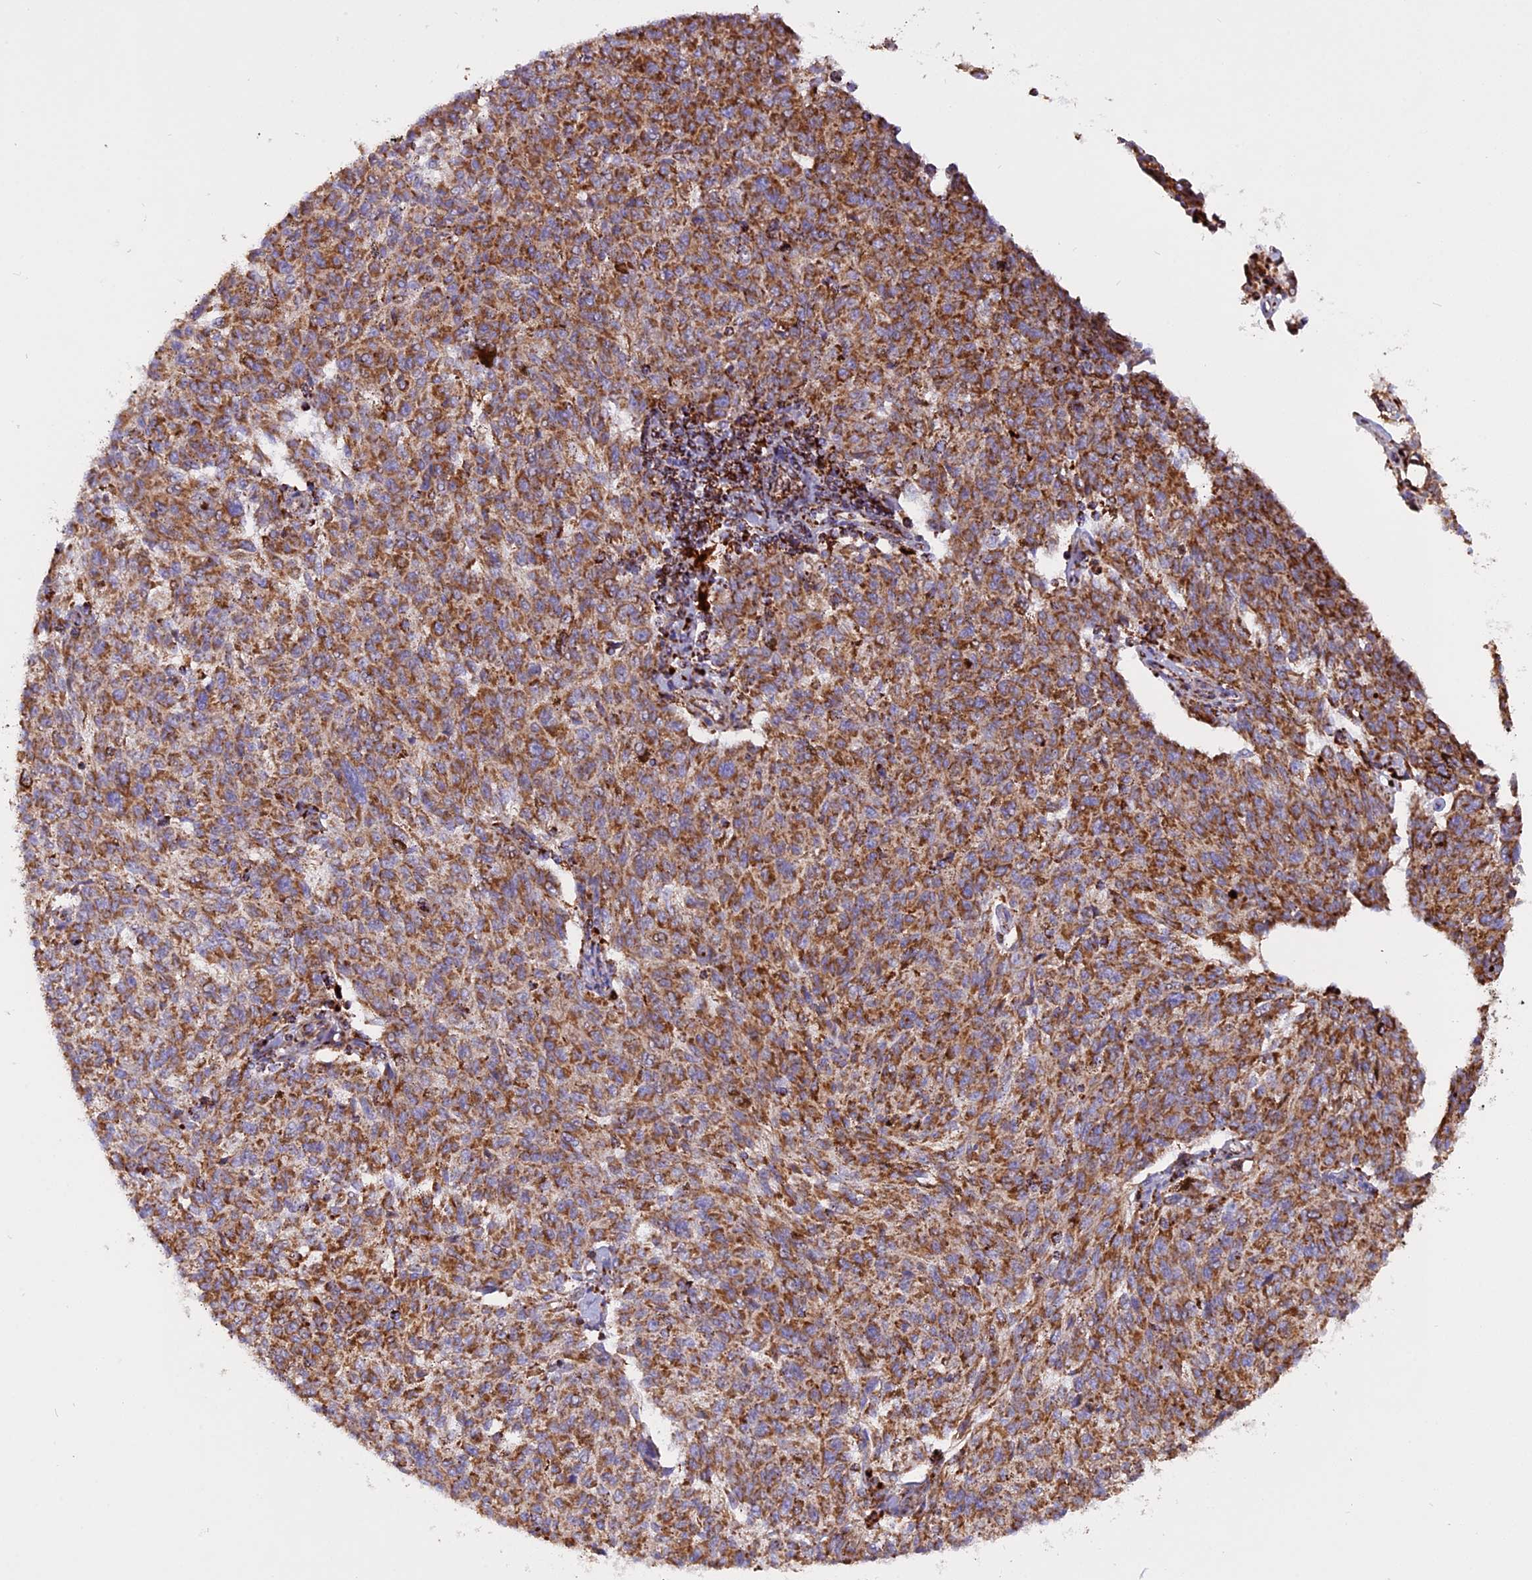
{"staining": {"intensity": "strong", "quantity": ">75%", "location": "cytoplasmic/membranous"}, "tissue": "melanoma", "cell_type": "Tumor cells", "image_type": "cancer", "snomed": [{"axis": "morphology", "description": "Malignant melanoma, NOS"}, {"axis": "topography", "description": "Skin"}], "caption": "Melanoma stained with DAB immunohistochemistry (IHC) demonstrates high levels of strong cytoplasmic/membranous staining in about >75% of tumor cells.", "gene": "UQCRB", "patient": {"sex": "female", "age": 72}}